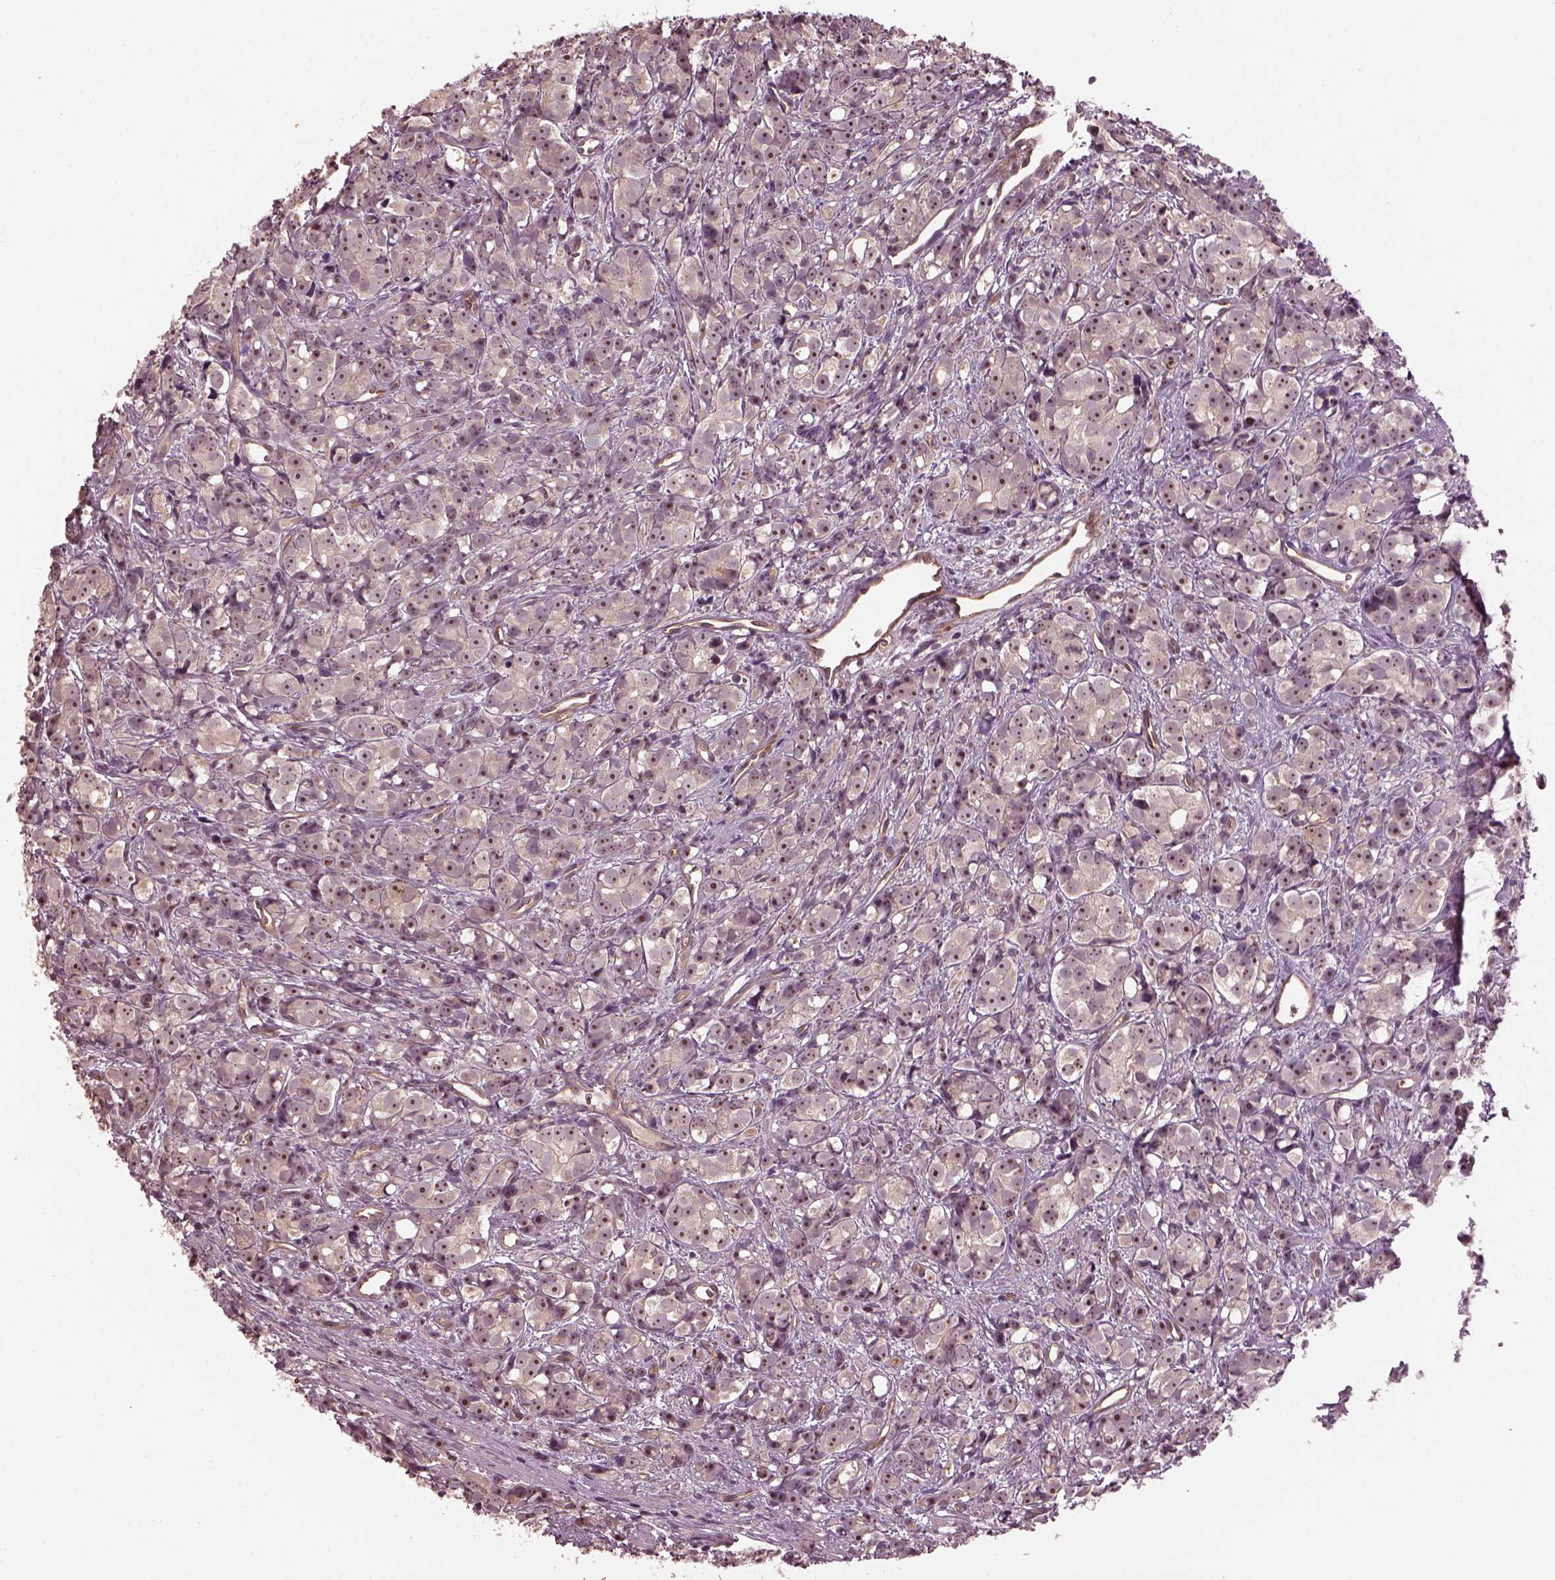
{"staining": {"intensity": "moderate", "quantity": ">75%", "location": "nuclear"}, "tissue": "prostate cancer", "cell_type": "Tumor cells", "image_type": "cancer", "snomed": [{"axis": "morphology", "description": "Adenocarcinoma, High grade"}, {"axis": "topography", "description": "Prostate"}], "caption": "This histopathology image demonstrates prostate cancer stained with IHC to label a protein in brown. The nuclear of tumor cells show moderate positivity for the protein. Nuclei are counter-stained blue.", "gene": "GNRH1", "patient": {"sex": "male", "age": 77}}